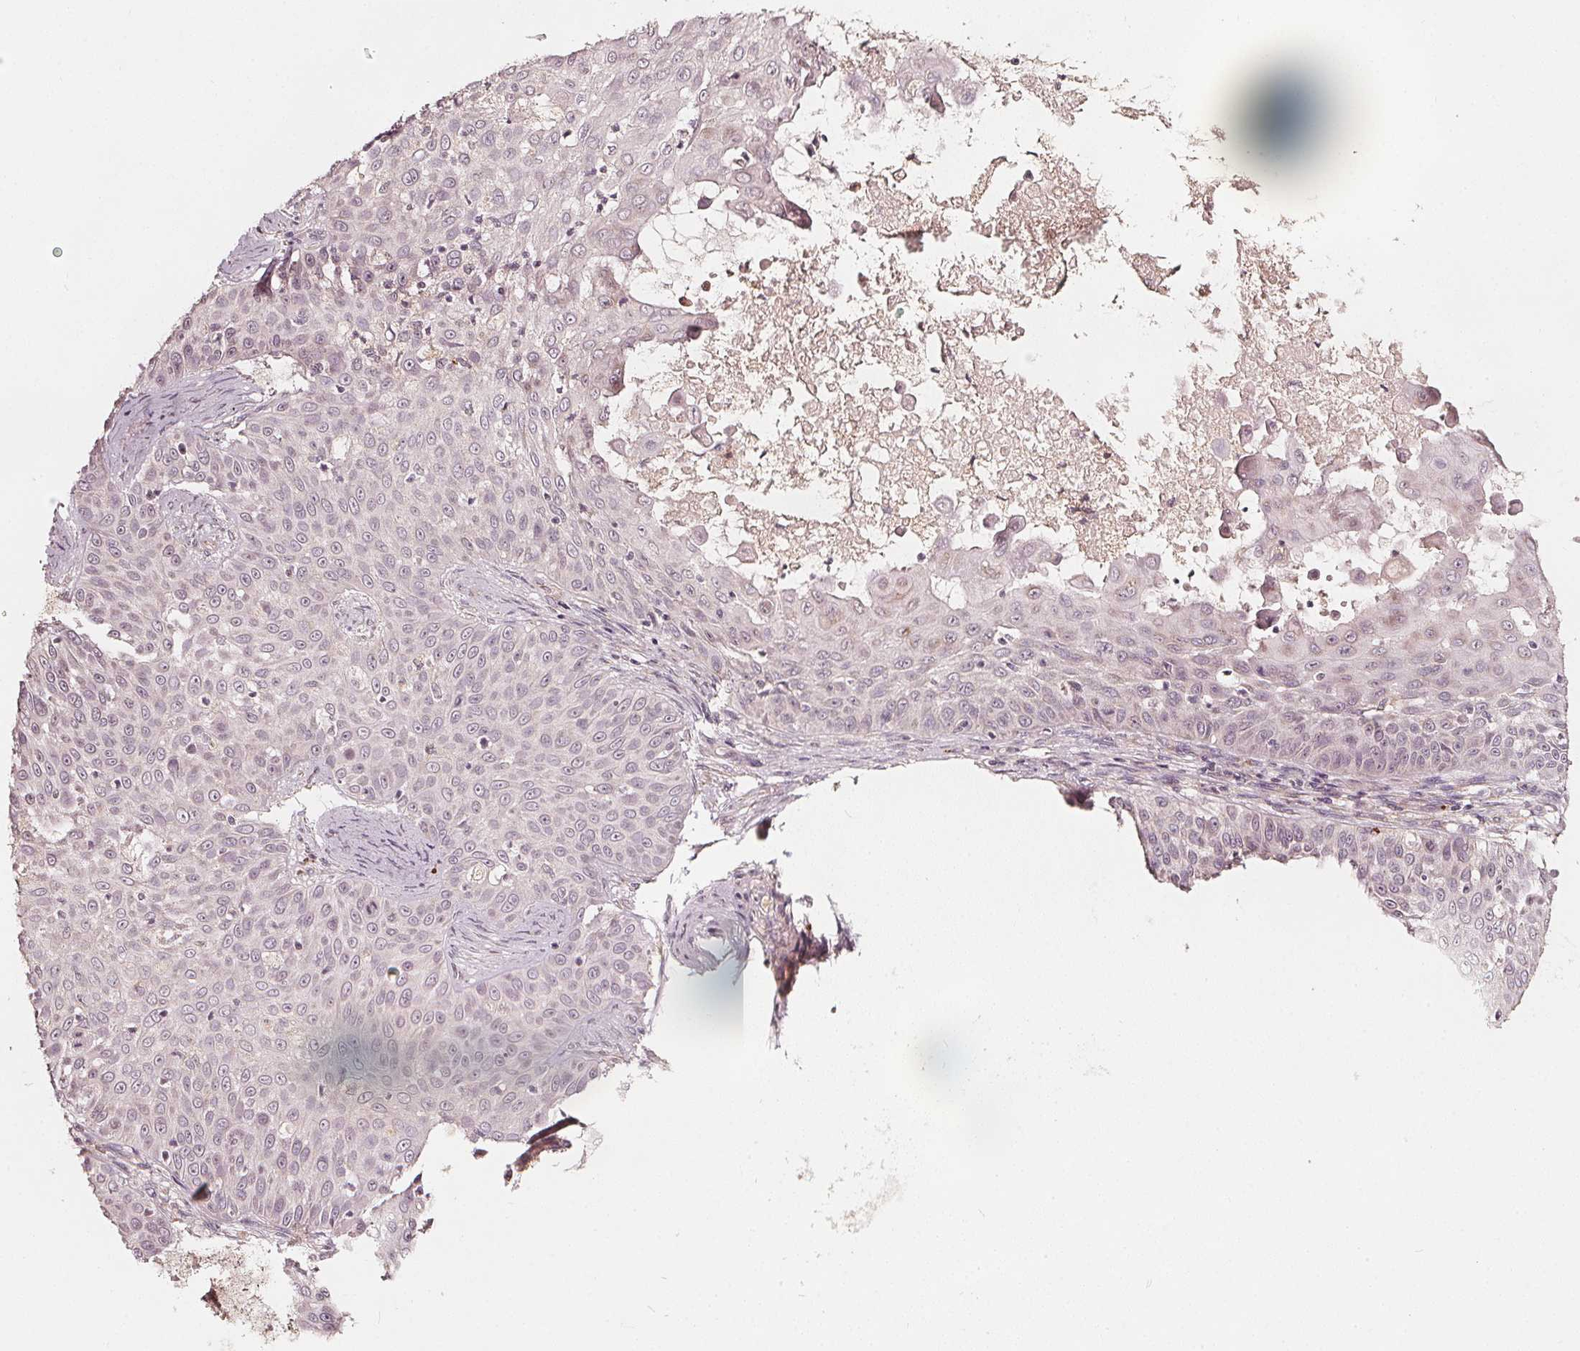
{"staining": {"intensity": "negative", "quantity": "none", "location": "none"}, "tissue": "skin cancer", "cell_type": "Tumor cells", "image_type": "cancer", "snomed": [{"axis": "morphology", "description": "Squamous cell carcinoma, NOS"}, {"axis": "topography", "description": "Skin"}], "caption": "Squamous cell carcinoma (skin) was stained to show a protein in brown. There is no significant expression in tumor cells.", "gene": "NPC1L1", "patient": {"sex": "male", "age": 82}}